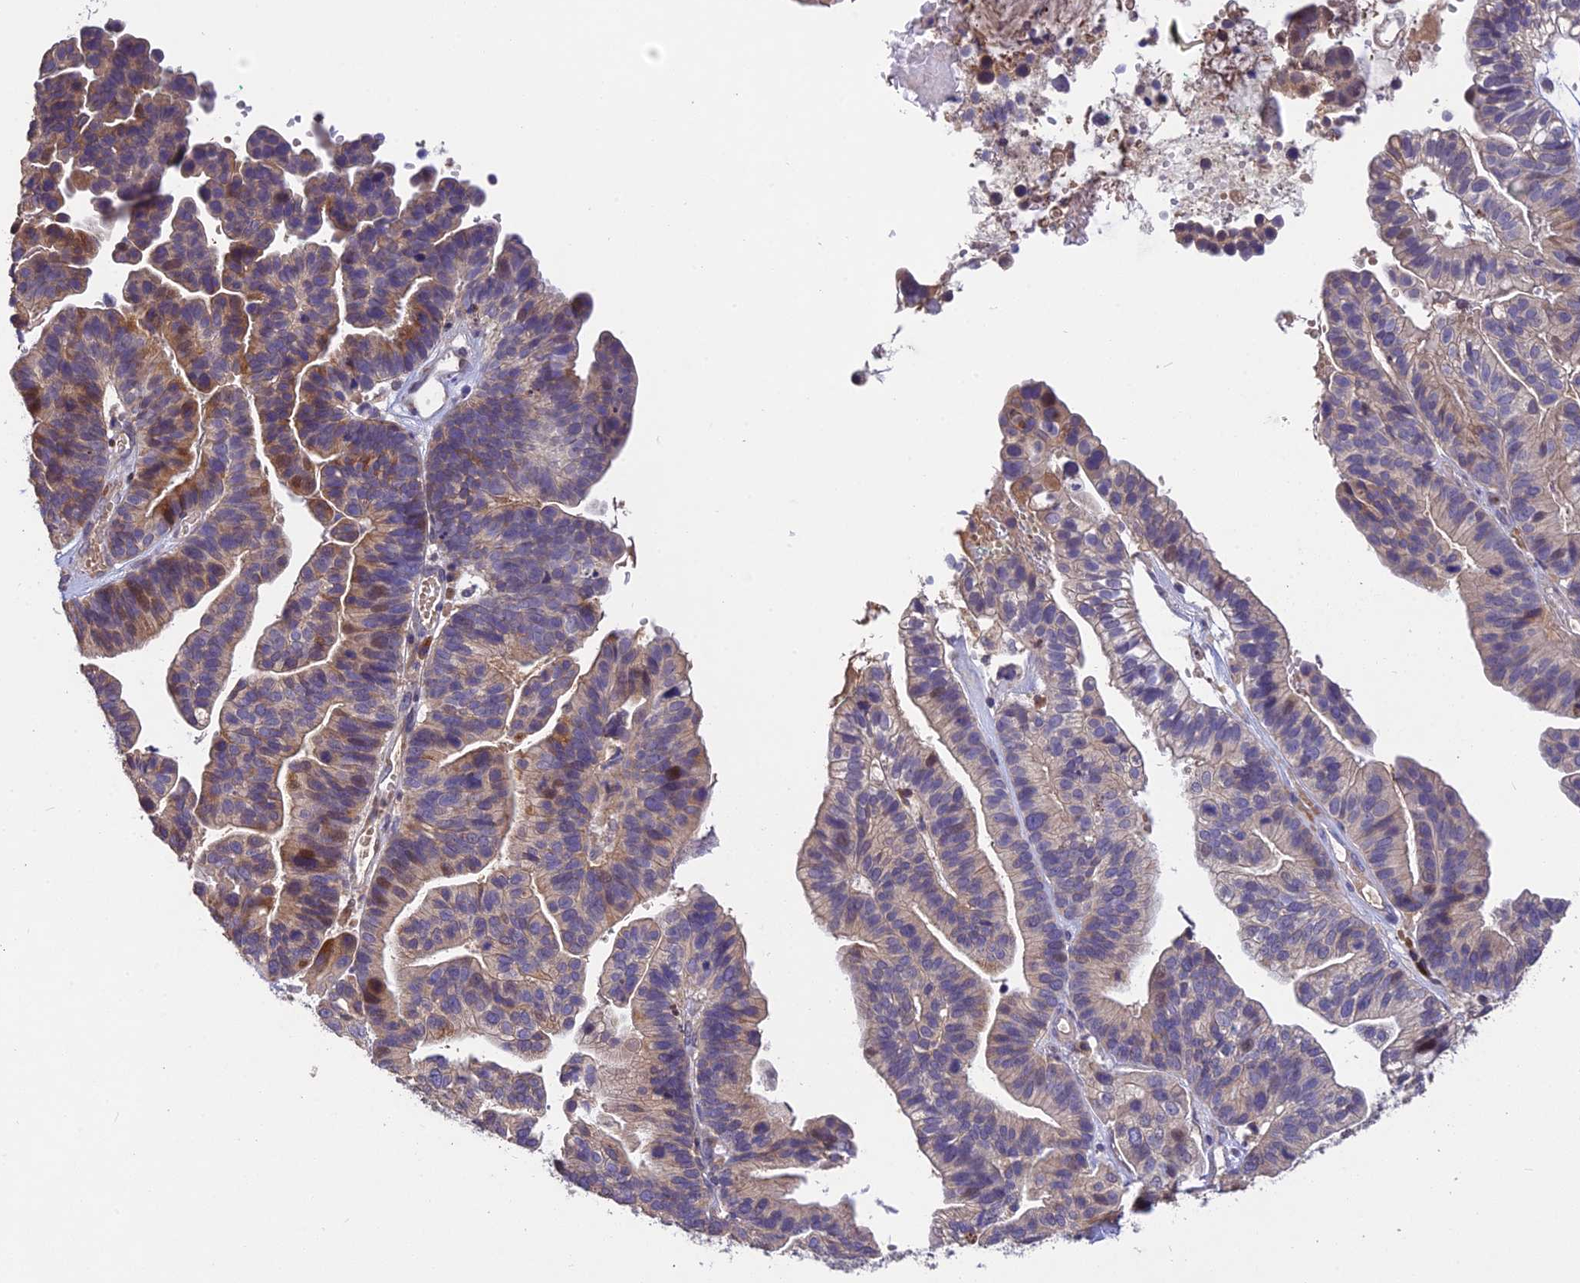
{"staining": {"intensity": "moderate", "quantity": "<25%", "location": "cytoplasmic/membranous,nuclear"}, "tissue": "ovarian cancer", "cell_type": "Tumor cells", "image_type": "cancer", "snomed": [{"axis": "morphology", "description": "Cystadenocarcinoma, serous, NOS"}, {"axis": "topography", "description": "Ovary"}], "caption": "Tumor cells display moderate cytoplasmic/membranous and nuclear expression in about <25% of cells in ovarian cancer.", "gene": "DENND5B", "patient": {"sex": "female", "age": 56}}